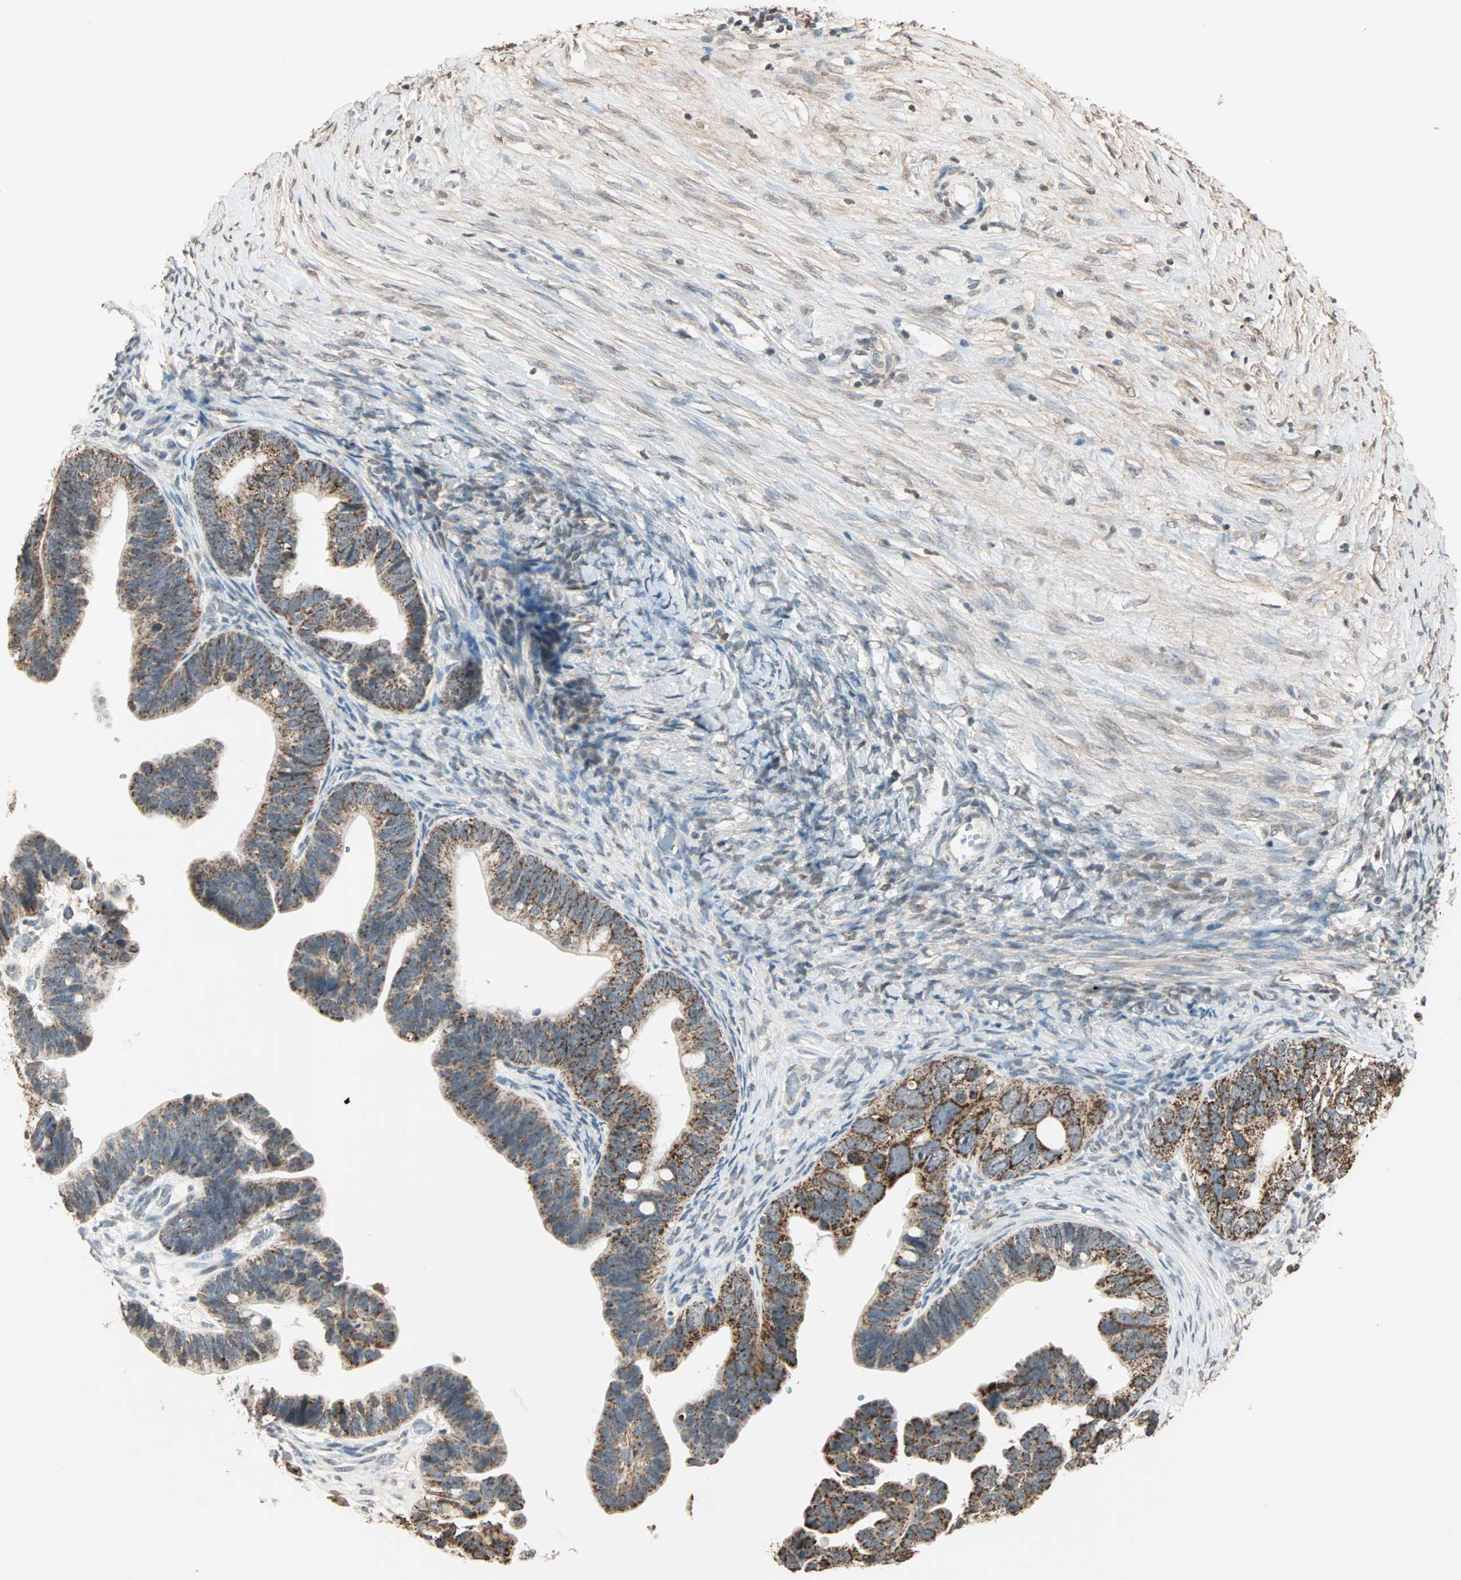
{"staining": {"intensity": "strong", "quantity": ">75%", "location": "cytoplasmic/membranous"}, "tissue": "ovarian cancer", "cell_type": "Tumor cells", "image_type": "cancer", "snomed": [{"axis": "morphology", "description": "Cystadenocarcinoma, serous, NOS"}, {"axis": "topography", "description": "Ovary"}], "caption": "This histopathology image demonstrates immunohistochemistry (IHC) staining of human ovarian cancer (serous cystadenocarcinoma), with high strong cytoplasmic/membranous staining in about >75% of tumor cells.", "gene": "PRELID1", "patient": {"sex": "female", "age": 56}}